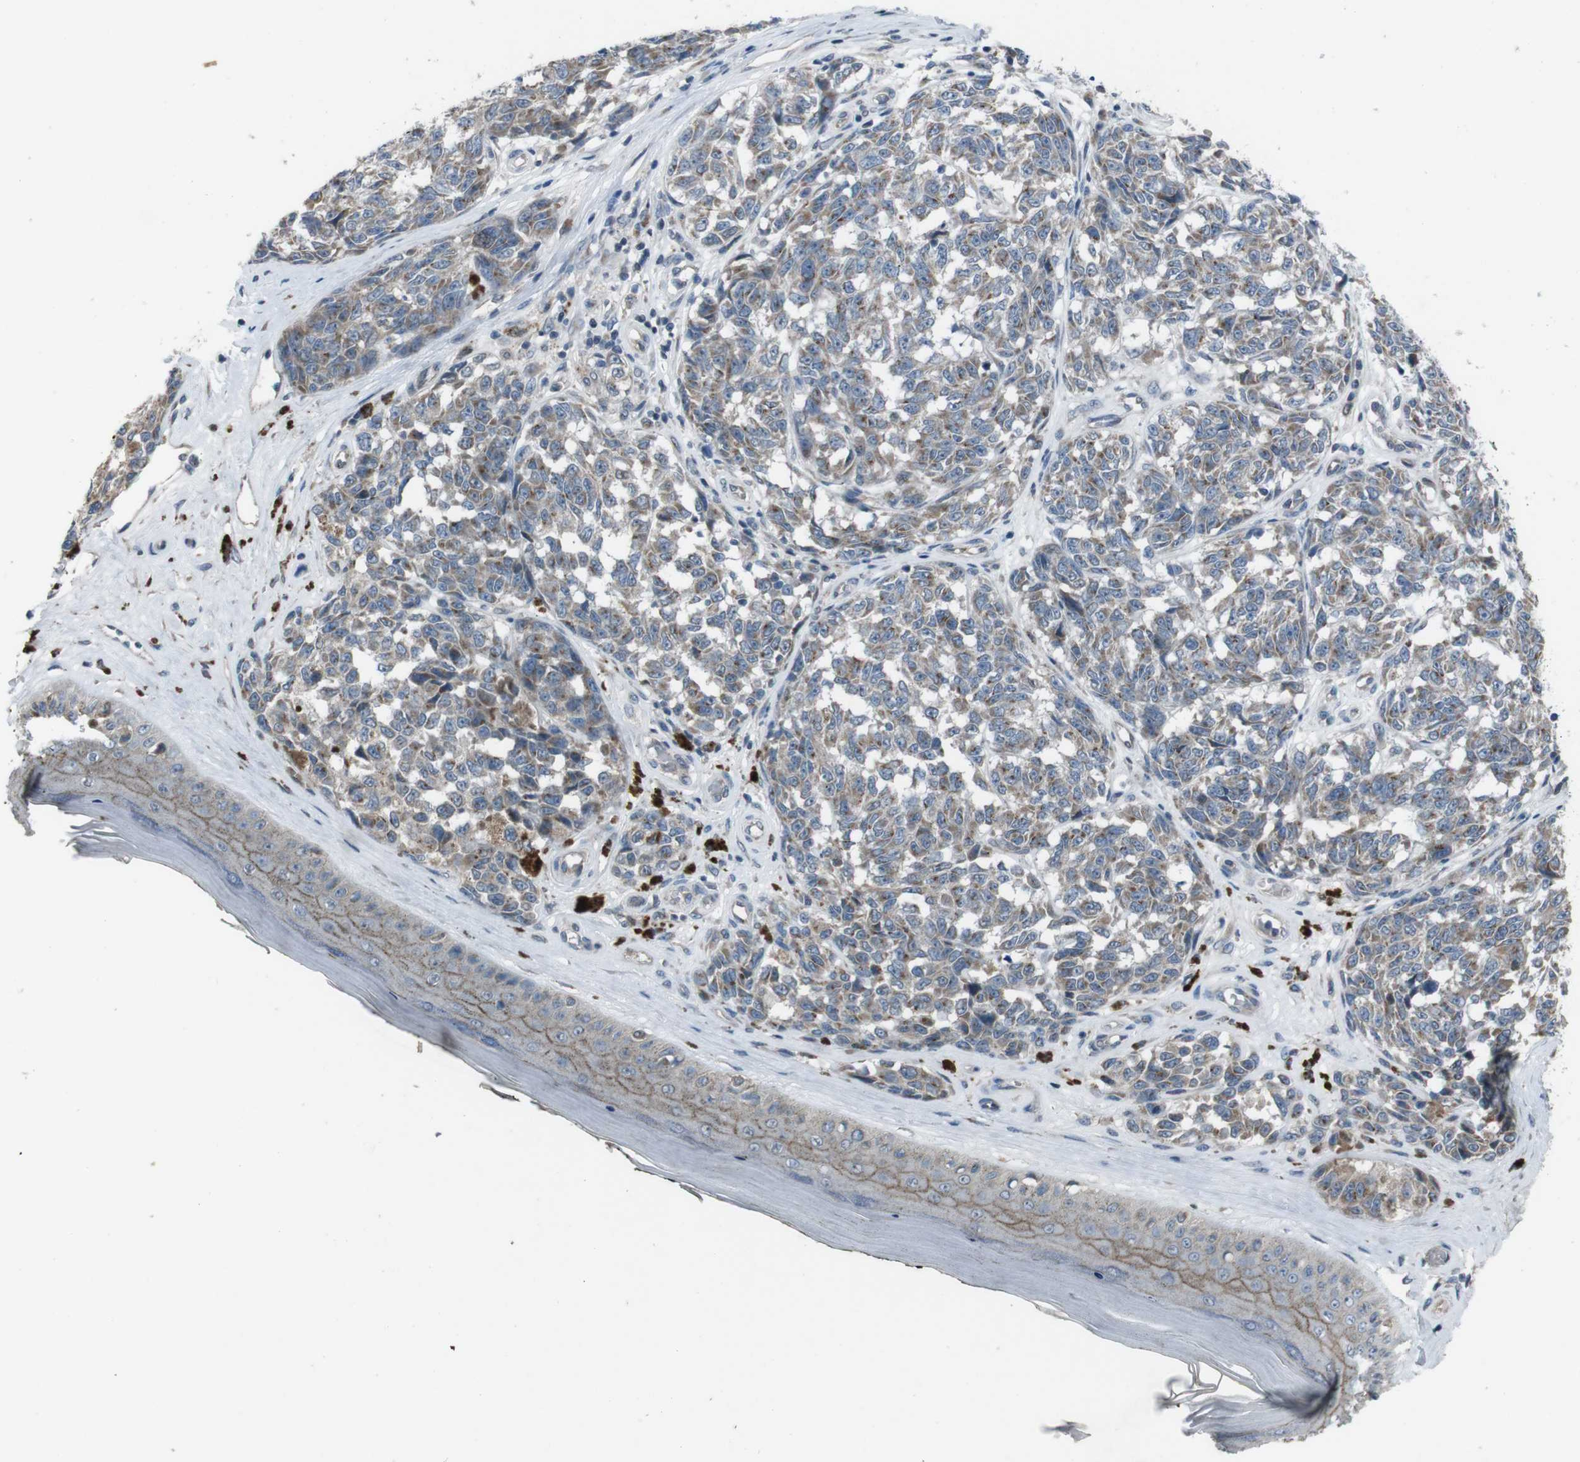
{"staining": {"intensity": "weak", "quantity": ">75%", "location": "cytoplasmic/membranous"}, "tissue": "melanoma", "cell_type": "Tumor cells", "image_type": "cancer", "snomed": [{"axis": "morphology", "description": "Malignant melanoma, NOS"}, {"axis": "topography", "description": "Skin"}], "caption": "Malignant melanoma stained with a brown dye shows weak cytoplasmic/membranous positive positivity in approximately >75% of tumor cells.", "gene": "EFNA5", "patient": {"sex": "female", "age": 64}}